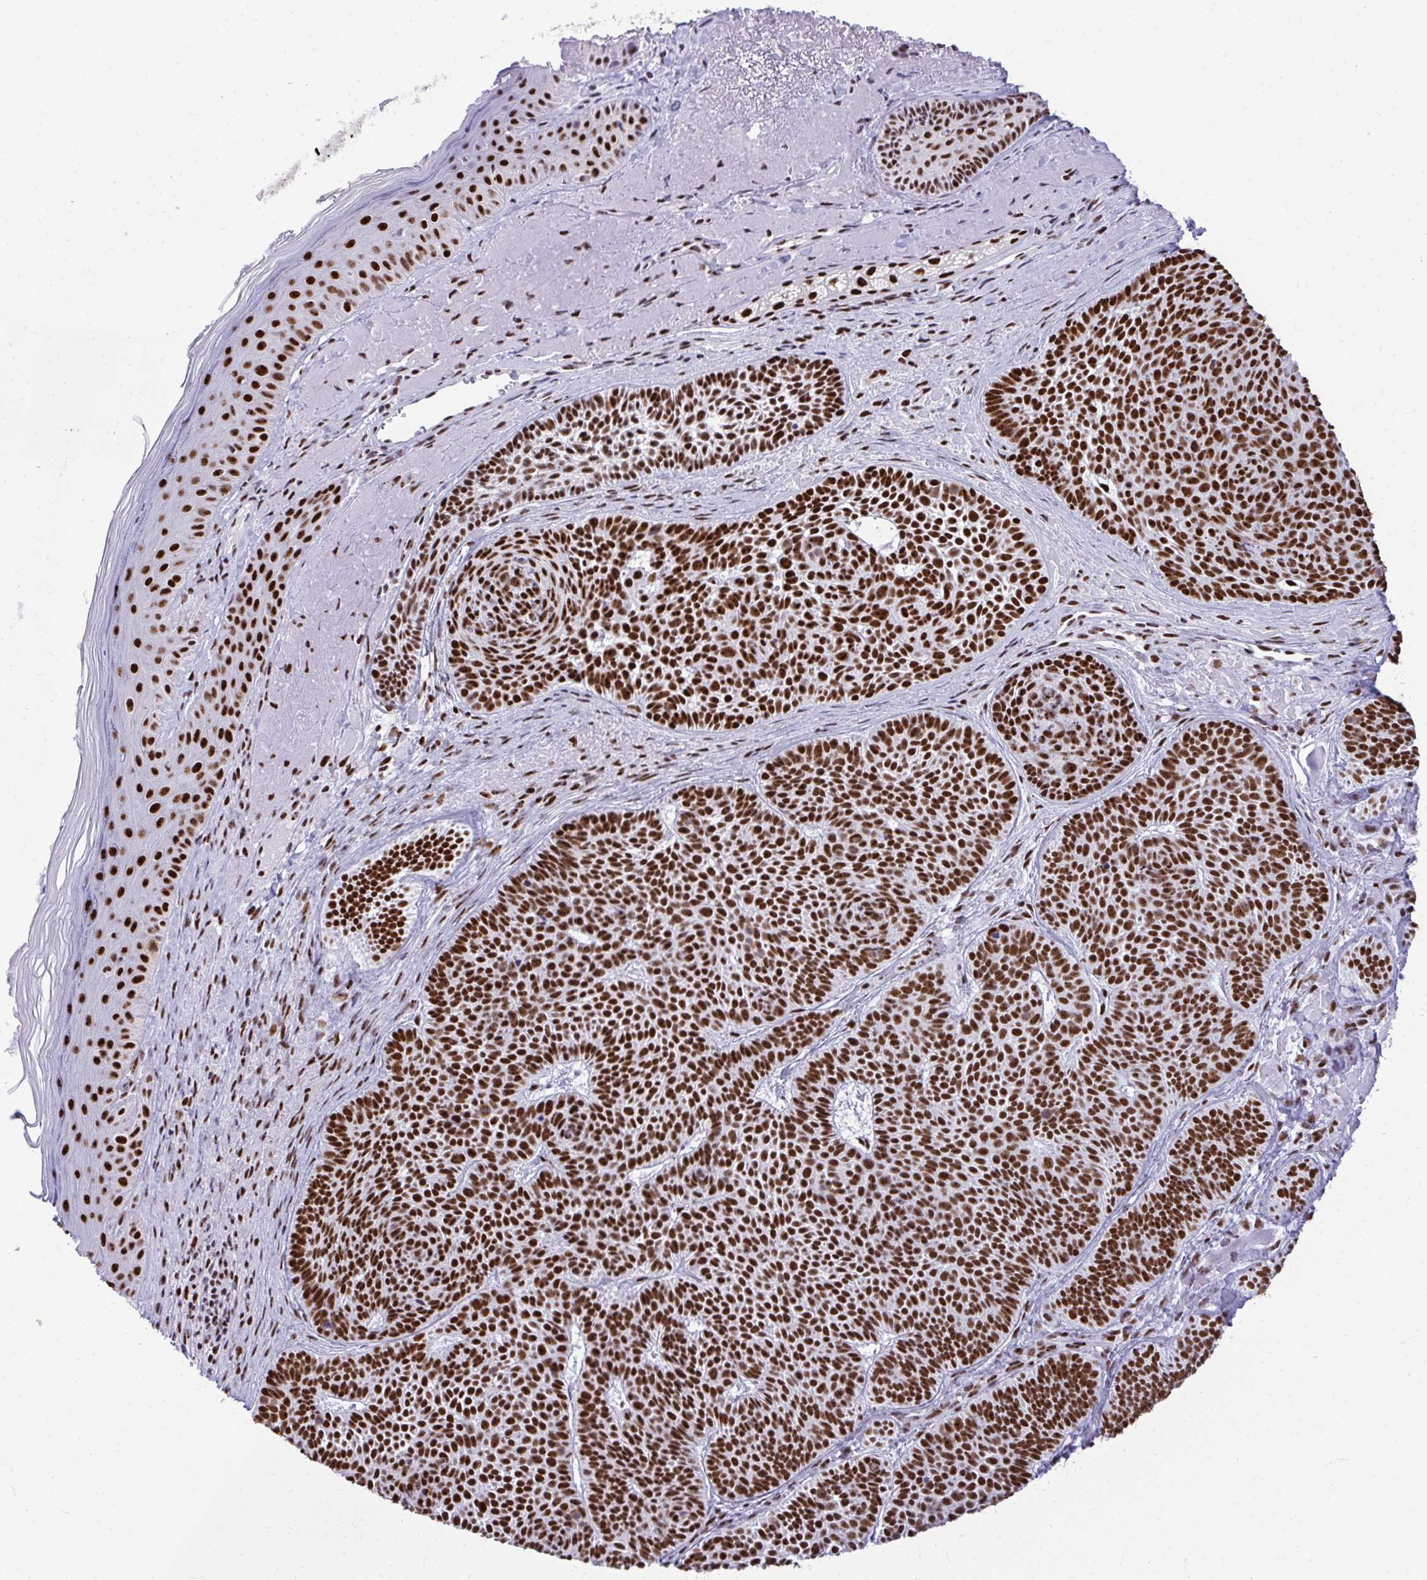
{"staining": {"intensity": "strong", "quantity": ">75%", "location": "nuclear"}, "tissue": "skin cancer", "cell_type": "Tumor cells", "image_type": "cancer", "snomed": [{"axis": "morphology", "description": "Basal cell carcinoma"}, {"axis": "topography", "description": "Skin"}], "caption": "Immunohistochemical staining of skin cancer demonstrates strong nuclear protein expression in about >75% of tumor cells.", "gene": "PELP1", "patient": {"sex": "male", "age": 81}}